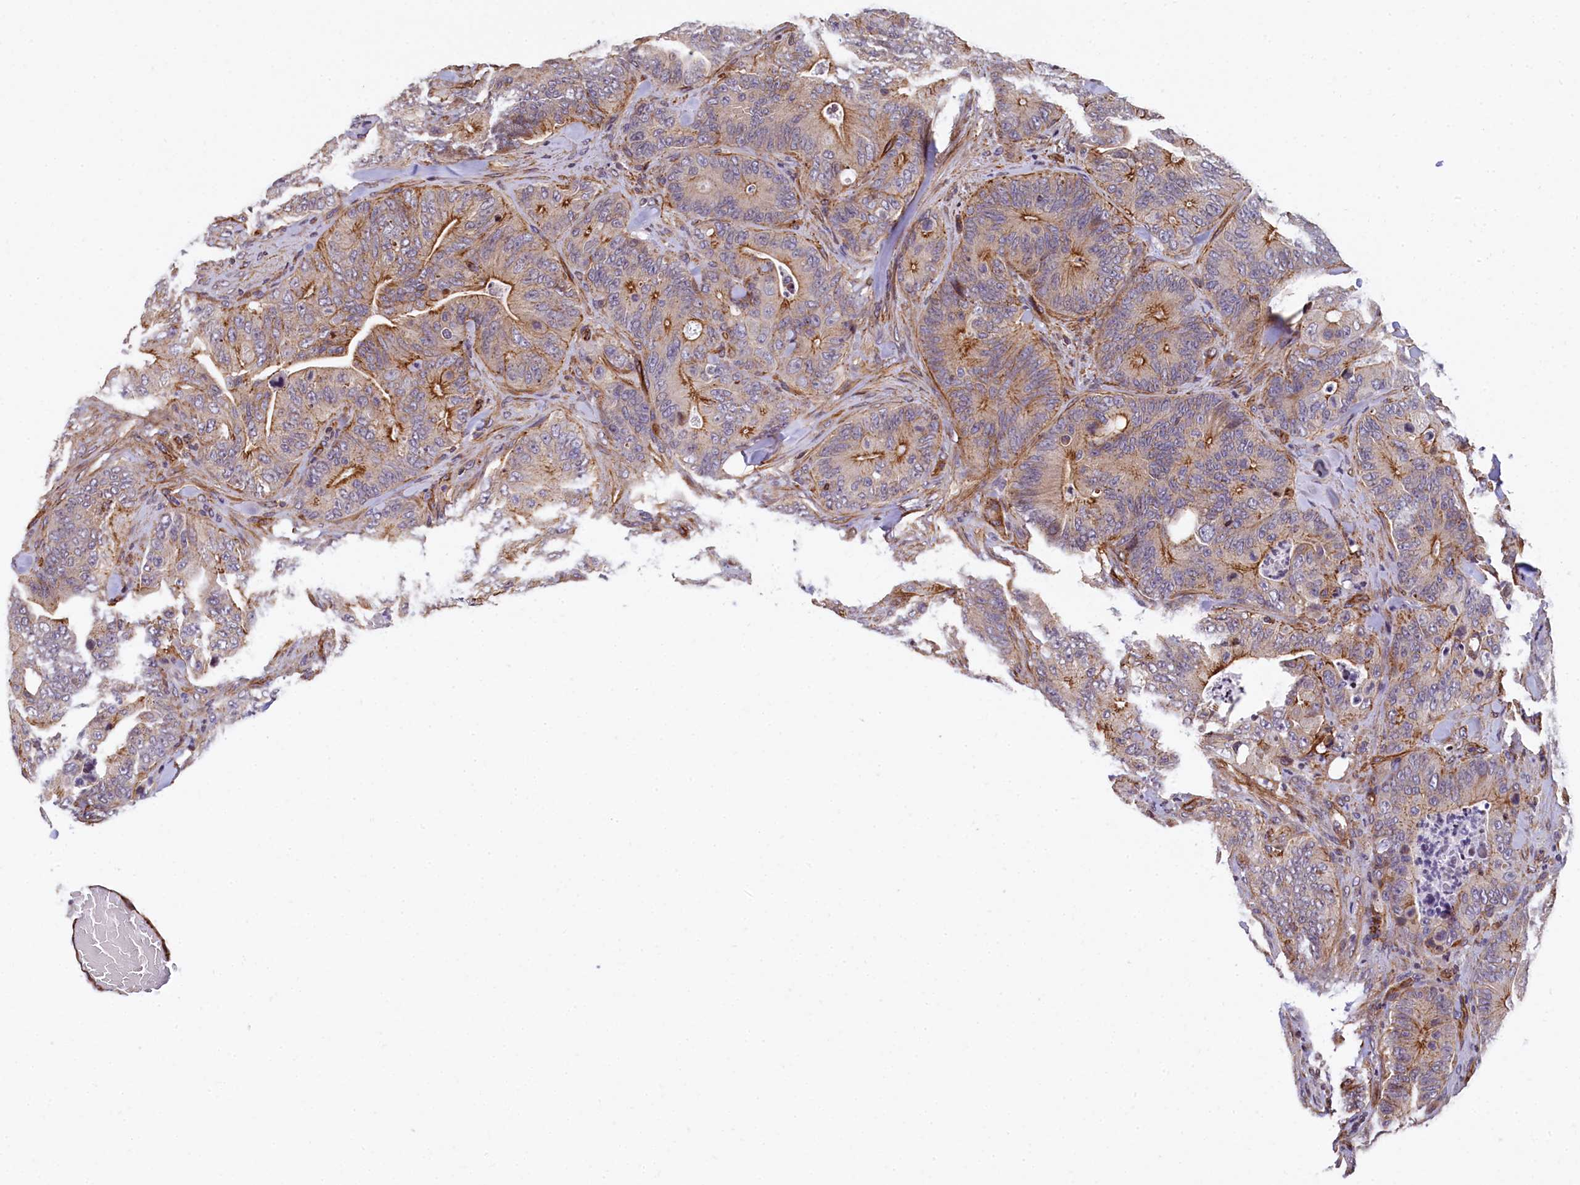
{"staining": {"intensity": "moderate", "quantity": ">75%", "location": "cytoplasmic/membranous"}, "tissue": "colorectal cancer", "cell_type": "Tumor cells", "image_type": "cancer", "snomed": [{"axis": "morphology", "description": "Normal tissue, NOS"}, {"axis": "topography", "description": "Colon"}], "caption": "Immunohistochemical staining of human colorectal cancer exhibits moderate cytoplasmic/membranous protein expression in about >75% of tumor cells.", "gene": "ZNF2", "patient": {"sex": "female", "age": 82}}